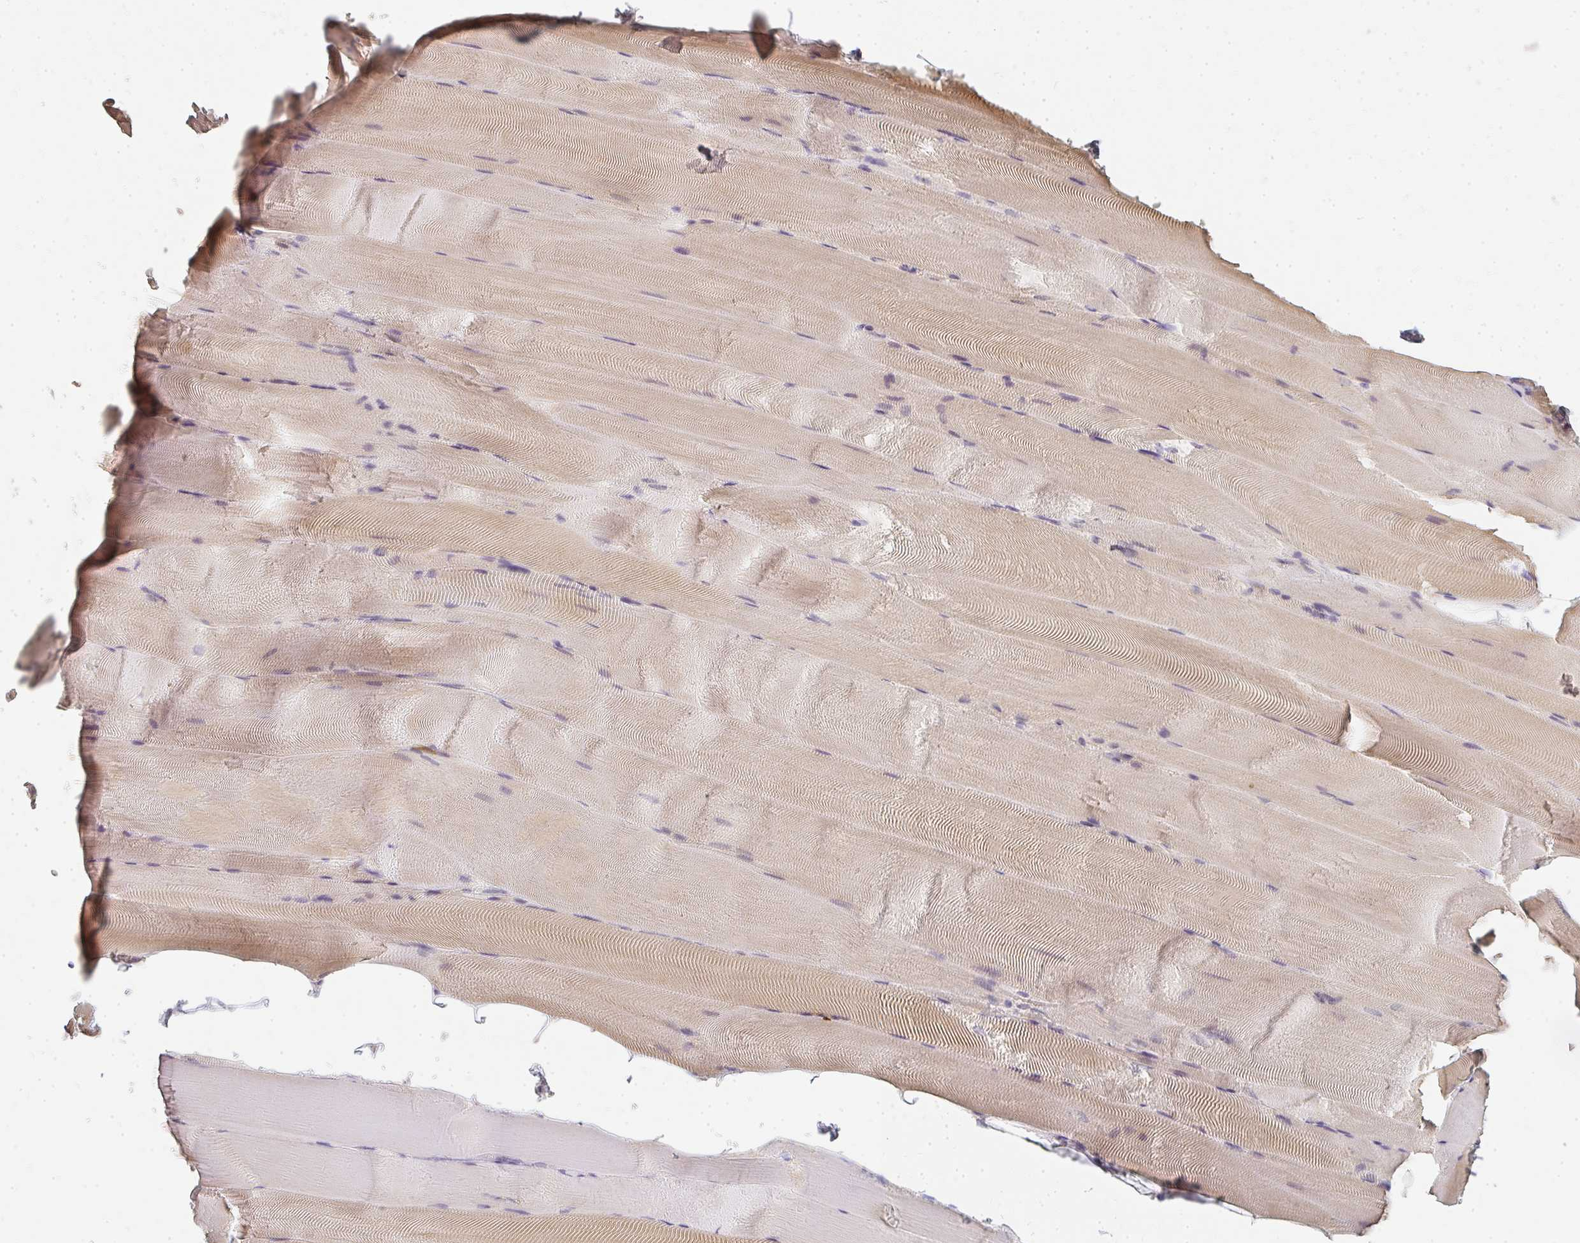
{"staining": {"intensity": "weak", "quantity": "25%-75%", "location": "cytoplasmic/membranous"}, "tissue": "skeletal muscle", "cell_type": "Myocytes", "image_type": "normal", "snomed": [{"axis": "morphology", "description": "Normal tissue, NOS"}, {"axis": "topography", "description": "Skeletal muscle"}], "caption": "DAB (3,3'-diaminobenzidine) immunohistochemical staining of normal human skeletal muscle reveals weak cytoplasmic/membranous protein positivity in approximately 25%-75% of myocytes.", "gene": "CNTRL", "patient": {"sex": "female", "age": 64}}